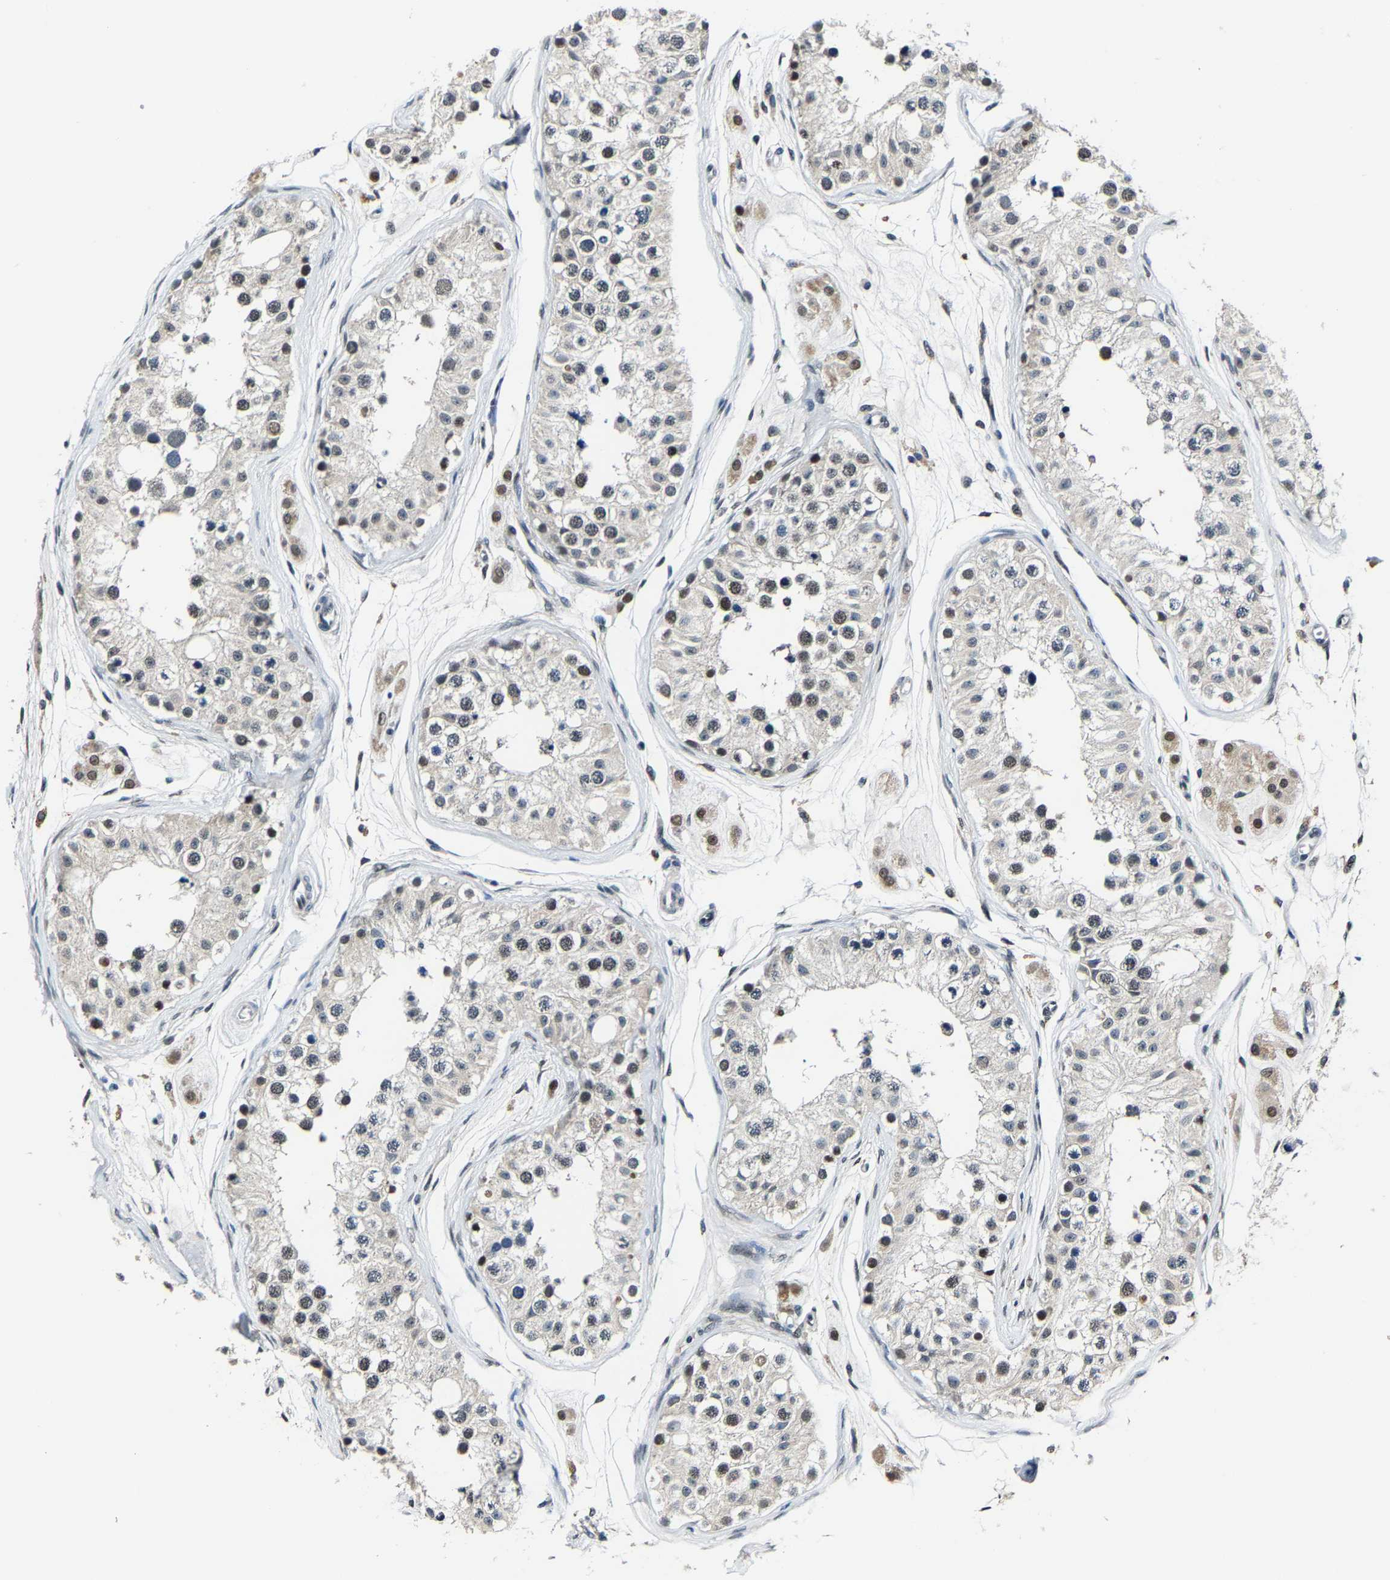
{"staining": {"intensity": "weak", "quantity": "25%-75%", "location": "nuclear"}, "tissue": "testis", "cell_type": "Cells in seminiferous ducts", "image_type": "normal", "snomed": [{"axis": "morphology", "description": "Normal tissue, NOS"}, {"axis": "morphology", "description": "Adenocarcinoma, metastatic, NOS"}, {"axis": "topography", "description": "Testis"}], "caption": "Approximately 25%-75% of cells in seminiferous ducts in benign testis reveal weak nuclear protein positivity as visualized by brown immunohistochemical staining.", "gene": "METTL1", "patient": {"sex": "male", "age": 26}}